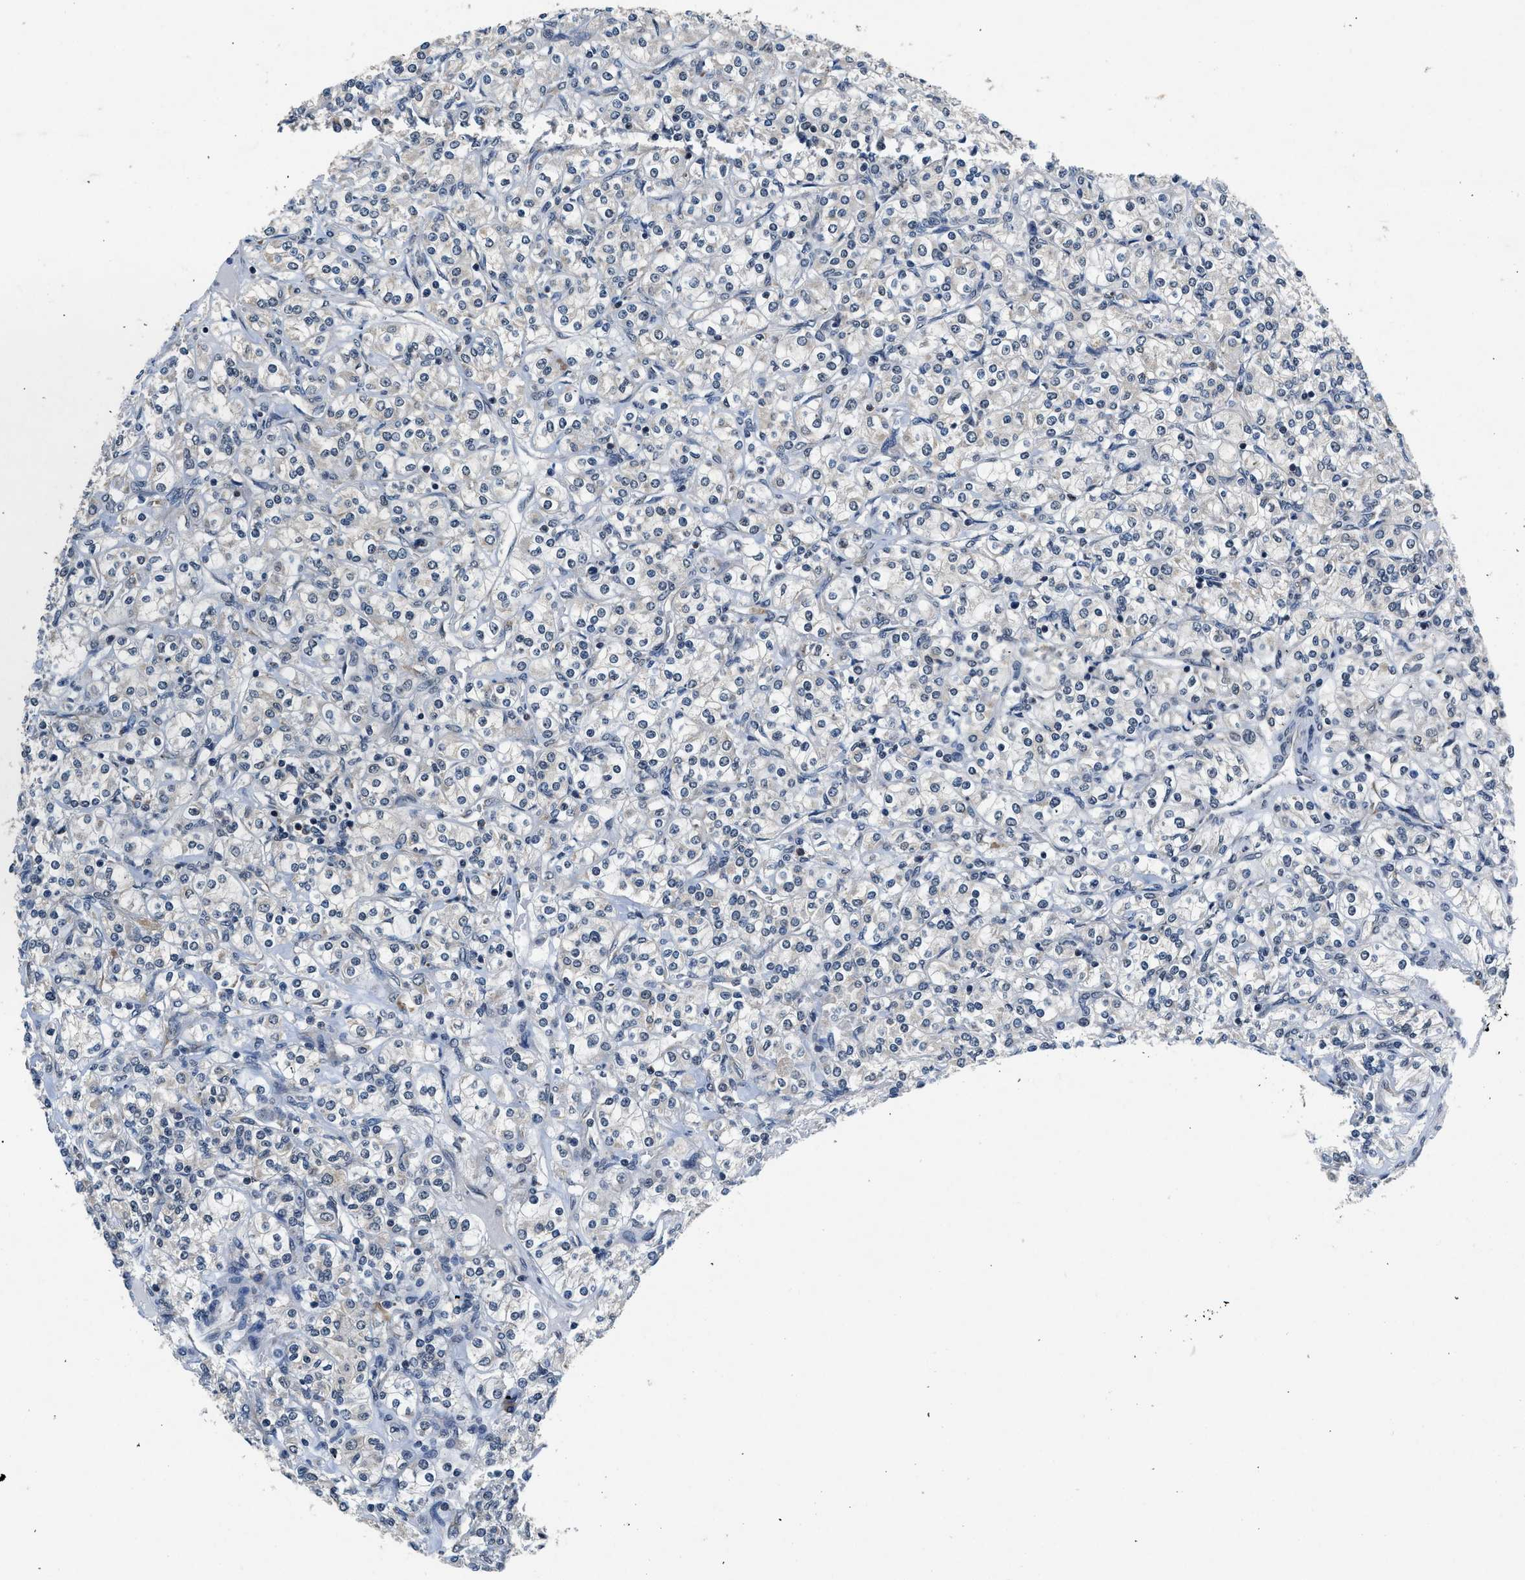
{"staining": {"intensity": "negative", "quantity": "none", "location": "none"}, "tissue": "renal cancer", "cell_type": "Tumor cells", "image_type": "cancer", "snomed": [{"axis": "morphology", "description": "Adenocarcinoma, NOS"}, {"axis": "topography", "description": "Kidney"}], "caption": "Immunohistochemistry photomicrograph of neoplastic tissue: human adenocarcinoma (renal) stained with DAB displays no significant protein staining in tumor cells.", "gene": "PA2G4", "patient": {"sex": "male", "age": 77}}